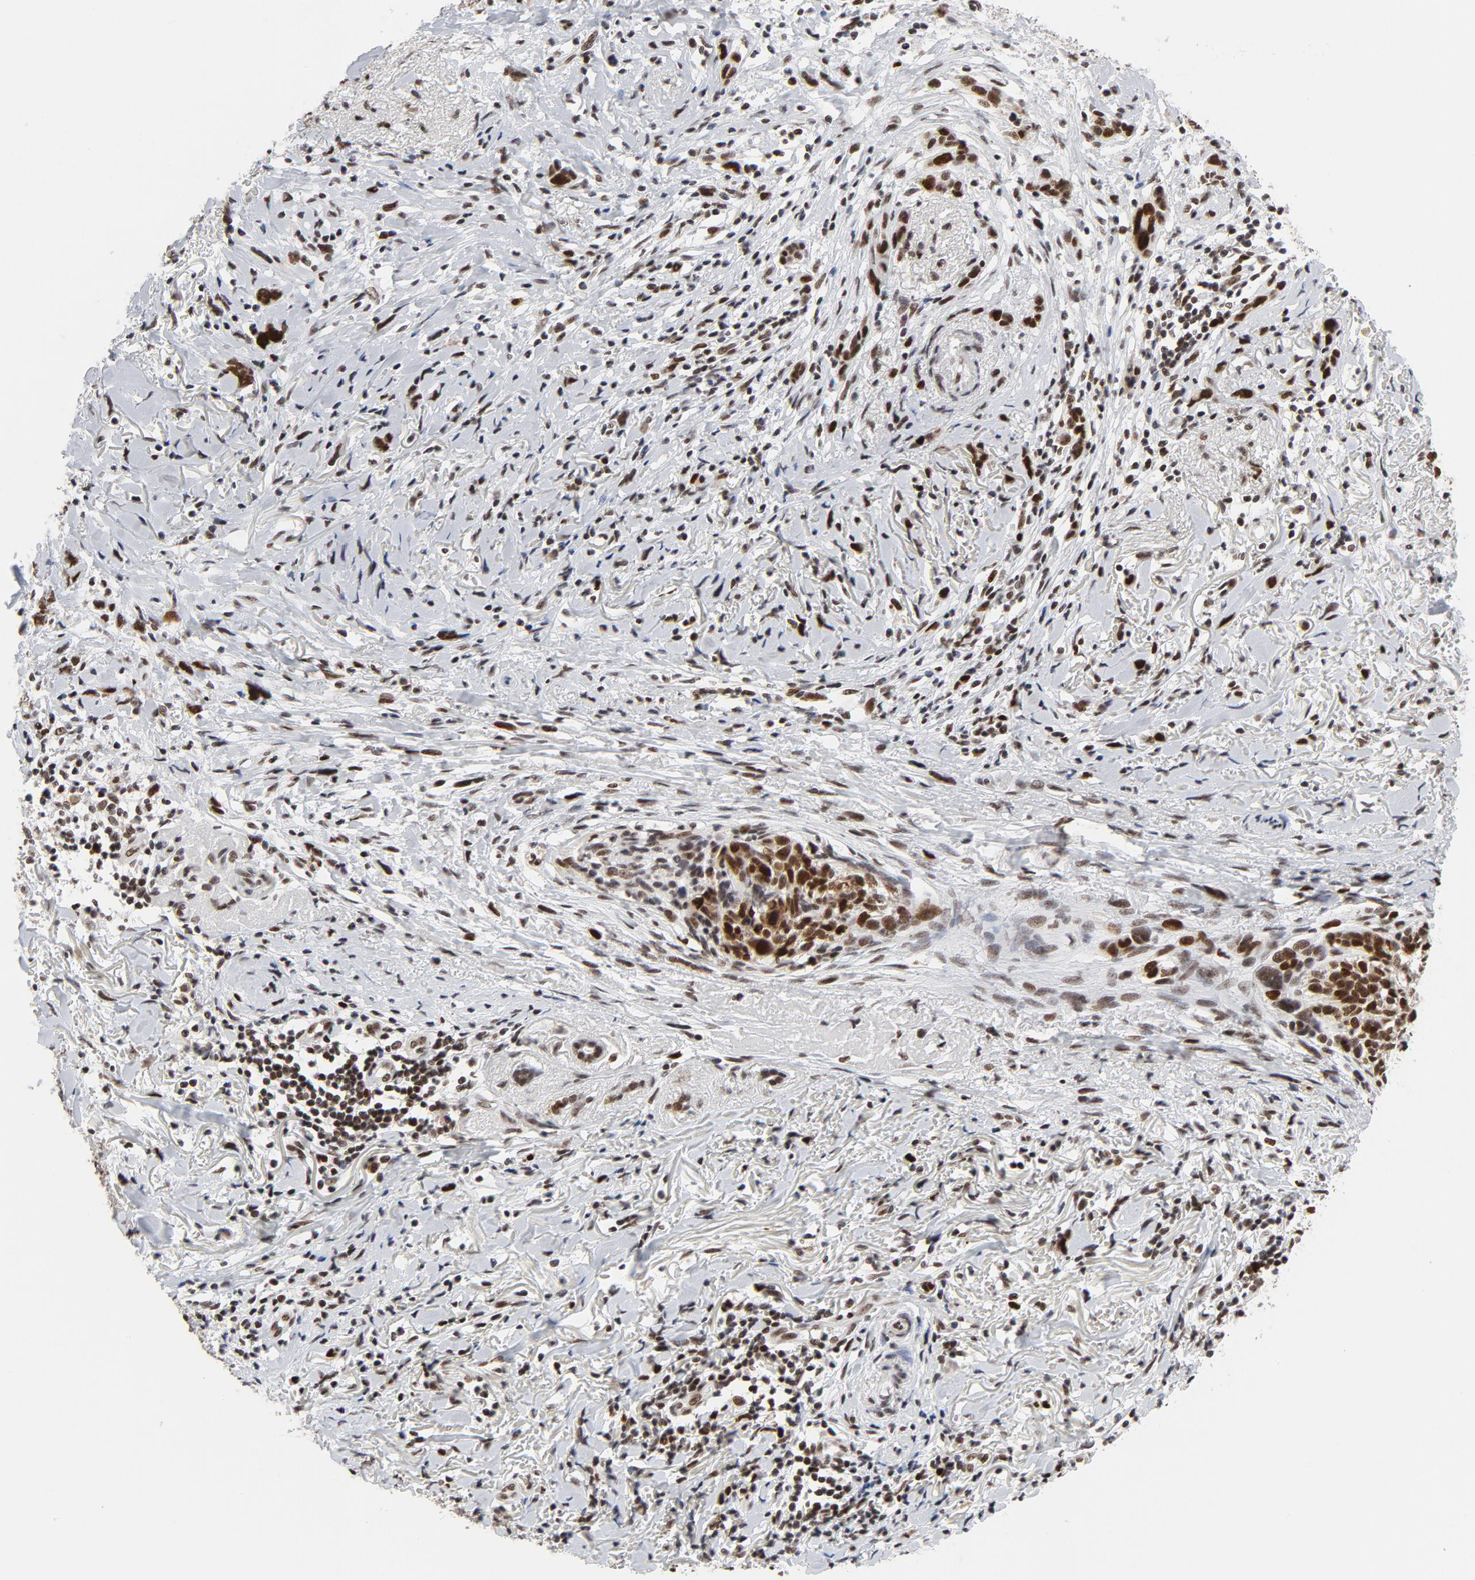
{"staining": {"intensity": "strong", "quantity": ">75%", "location": "nuclear"}, "tissue": "melanoma", "cell_type": "Tumor cells", "image_type": "cancer", "snomed": [{"axis": "morphology", "description": "Malignant melanoma, NOS"}, {"axis": "topography", "description": "Skin"}], "caption": "Strong nuclear staining for a protein is appreciated in approximately >75% of tumor cells of melanoma using IHC.", "gene": "RFC4", "patient": {"sex": "male", "age": 91}}